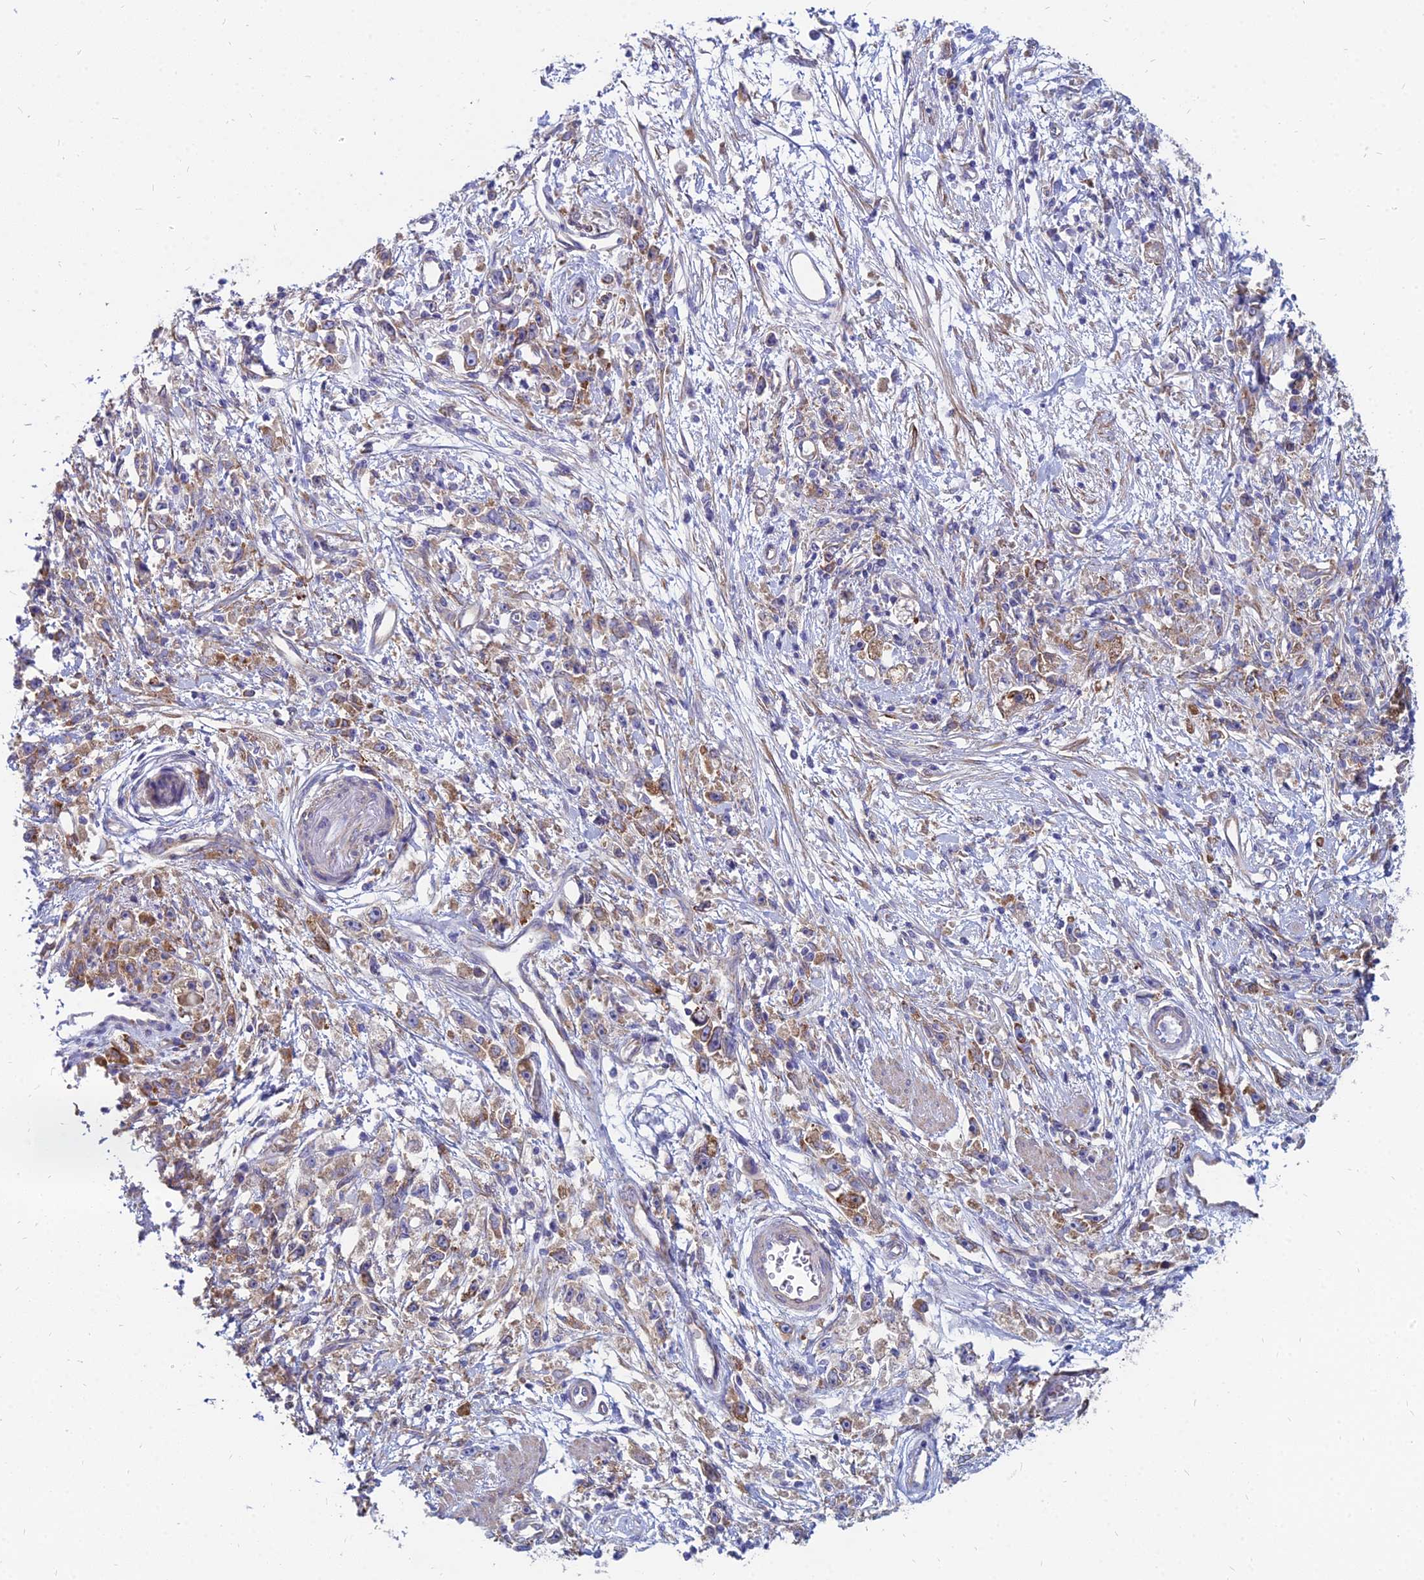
{"staining": {"intensity": "weak", "quantity": ">75%", "location": "cytoplasmic/membranous"}, "tissue": "stomach cancer", "cell_type": "Tumor cells", "image_type": "cancer", "snomed": [{"axis": "morphology", "description": "Adenocarcinoma, NOS"}, {"axis": "topography", "description": "Stomach"}], "caption": "A brown stain labels weak cytoplasmic/membranous positivity of a protein in stomach adenocarcinoma tumor cells. The staining is performed using DAB brown chromogen to label protein expression. The nuclei are counter-stained blue using hematoxylin.", "gene": "TXLNA", "patient": {"sex": "female", "age": 59}}